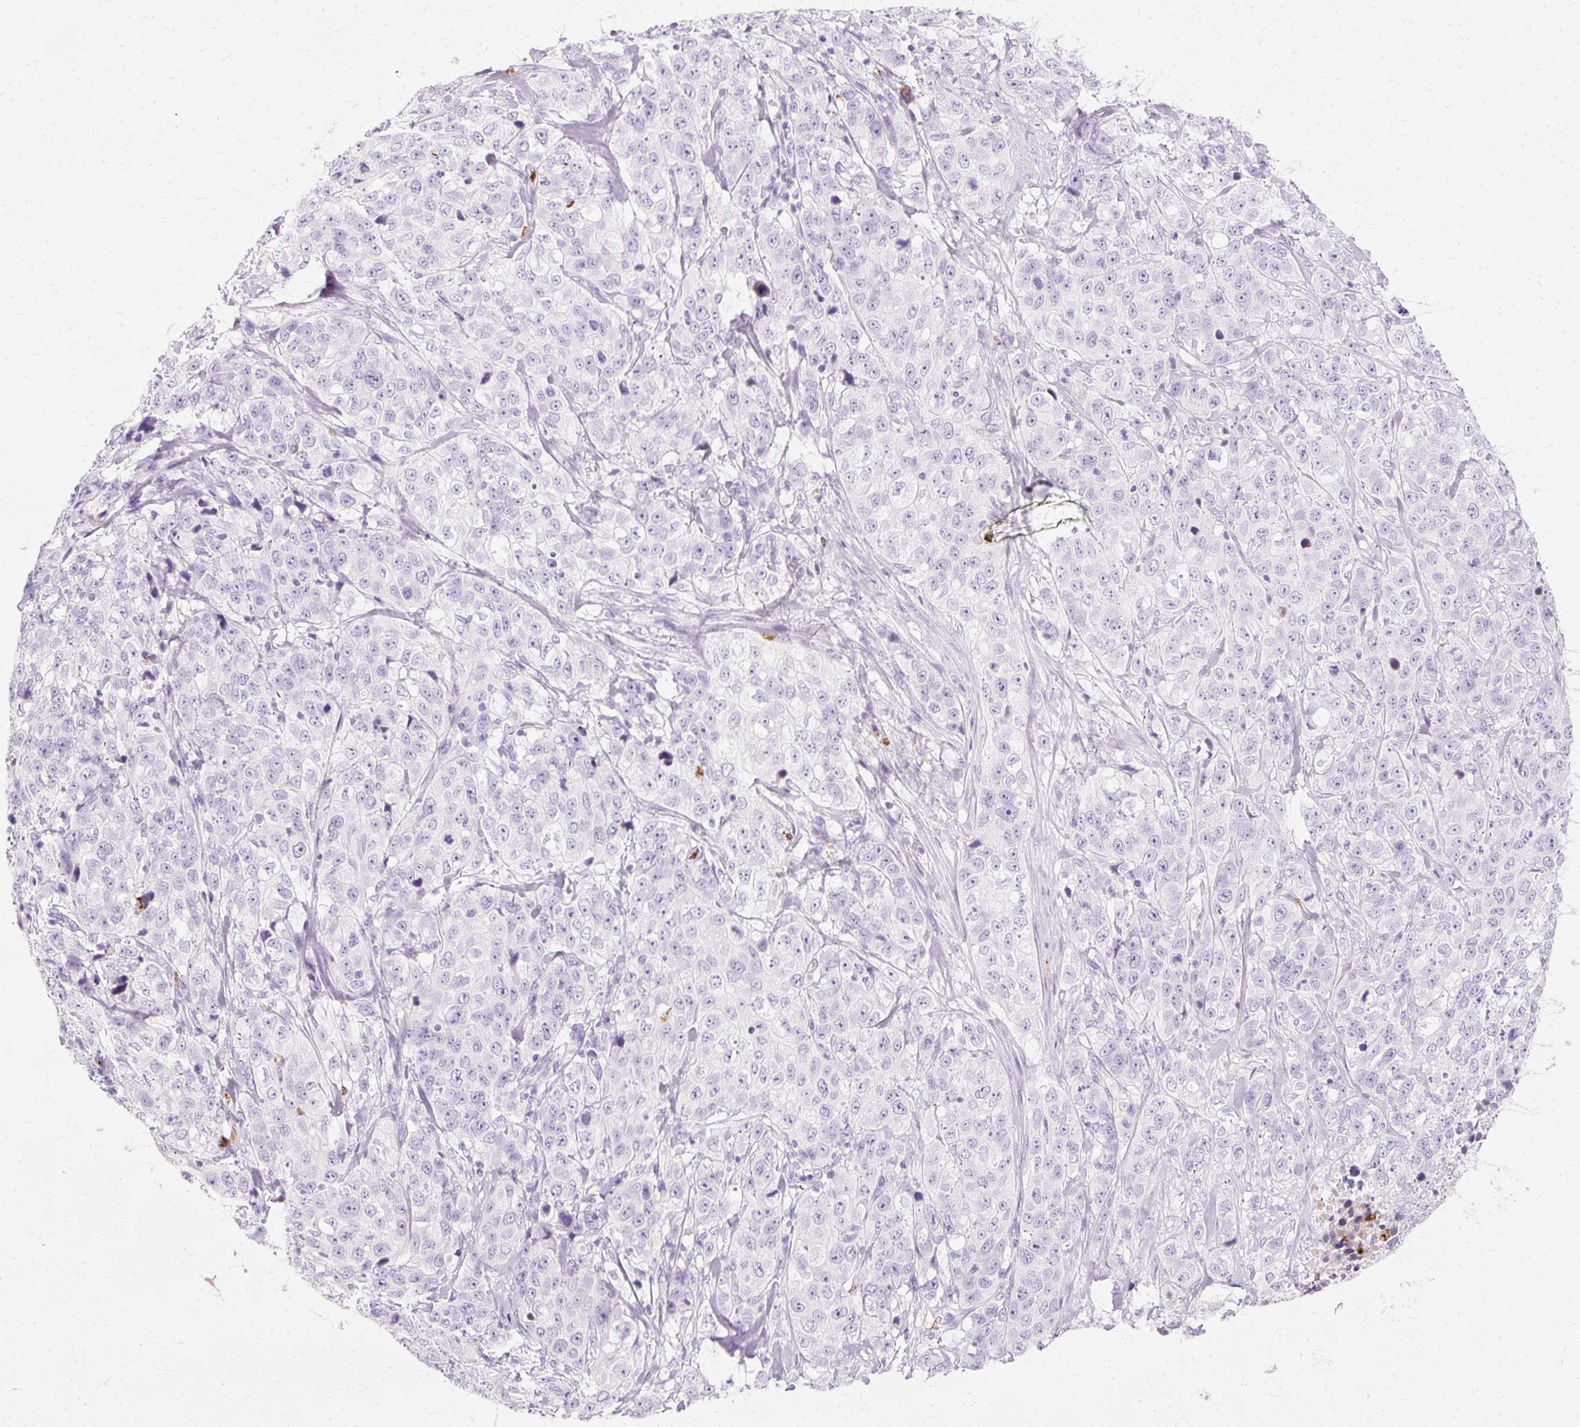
{"staining": {"intensity": "negative", "quantity": "none", "location": "none"}, "tissue": "stomach cancer", "cell_type": "Tumor cells", "image_type": "cancer", "snomed": [{"axis": "morphology", "description": "Adenocarcinoma, NOS"}, {"axis": "topography", "description": "Stomach"}], "caption": "Protein analysis of stomach adenocarcinoma demonstrates no significant expression in tumor cells.", "gene": "DEFA1", "patient": {"sex": "male", "age": 48}}